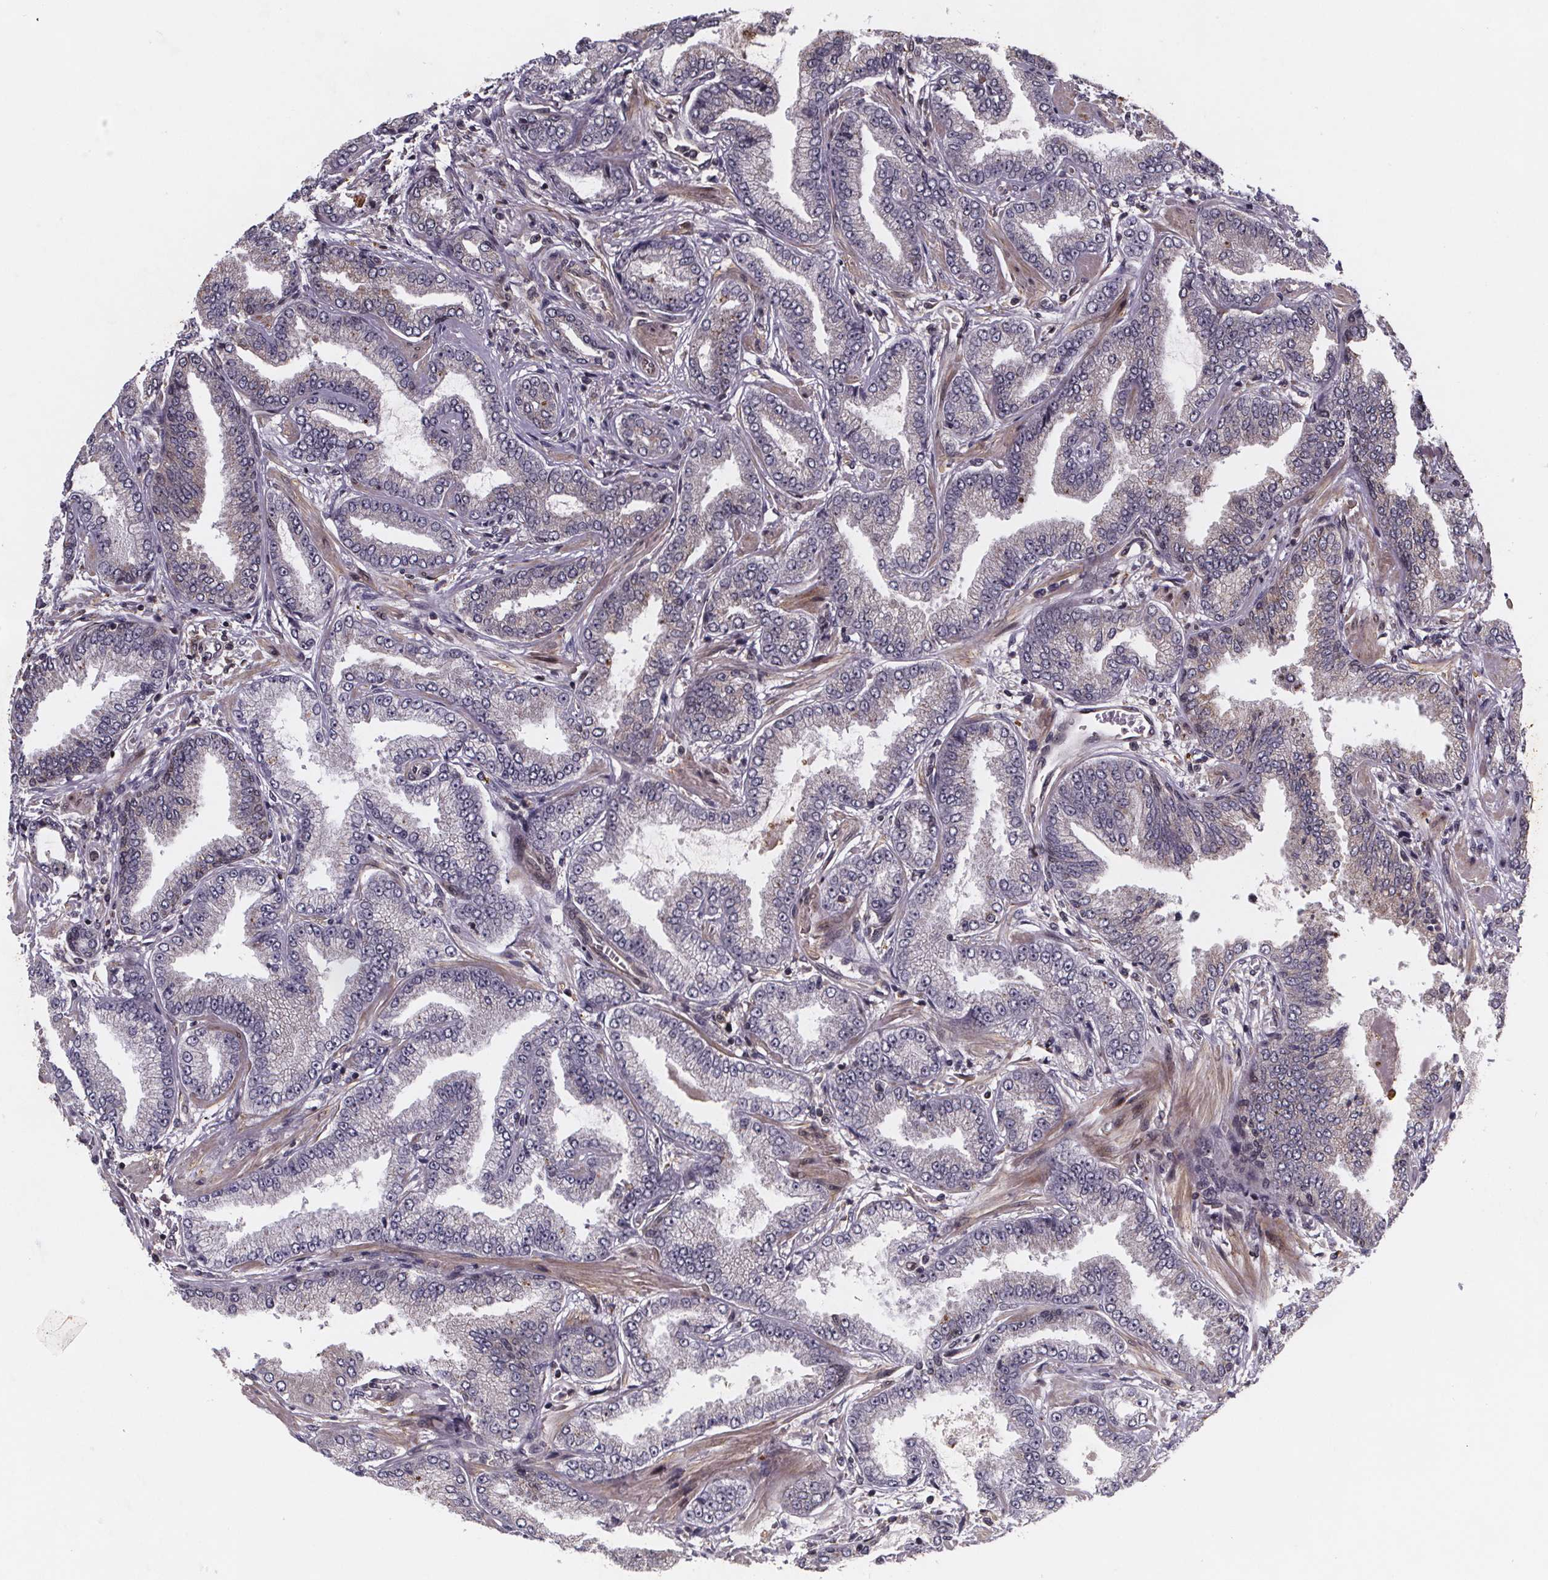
{"staining": {"intensity": "negative", "quantity": "none", "location": "none"}, "tissue": "prostate cancer", "cell_type": "Tumor cells", "image_type": "cancer", "snomed": [{"axis": "morphology", "description": "Adenocarcinoma, Low grade"}, {"axis": "topography", "description": "Prostate"}], "caption": "A histopathology image of human adenocarcinoma (low-grade) (prostate) is negative for staining in tumor cells. (Stains: DAB (3,3'-diaminobenzidine) IHC with hematoxylin counter stain, Microscopy: brightfield microscopy at high magnification).", "gene": "PIERCE2", "patient": {"sex": "male", "age": 55}}